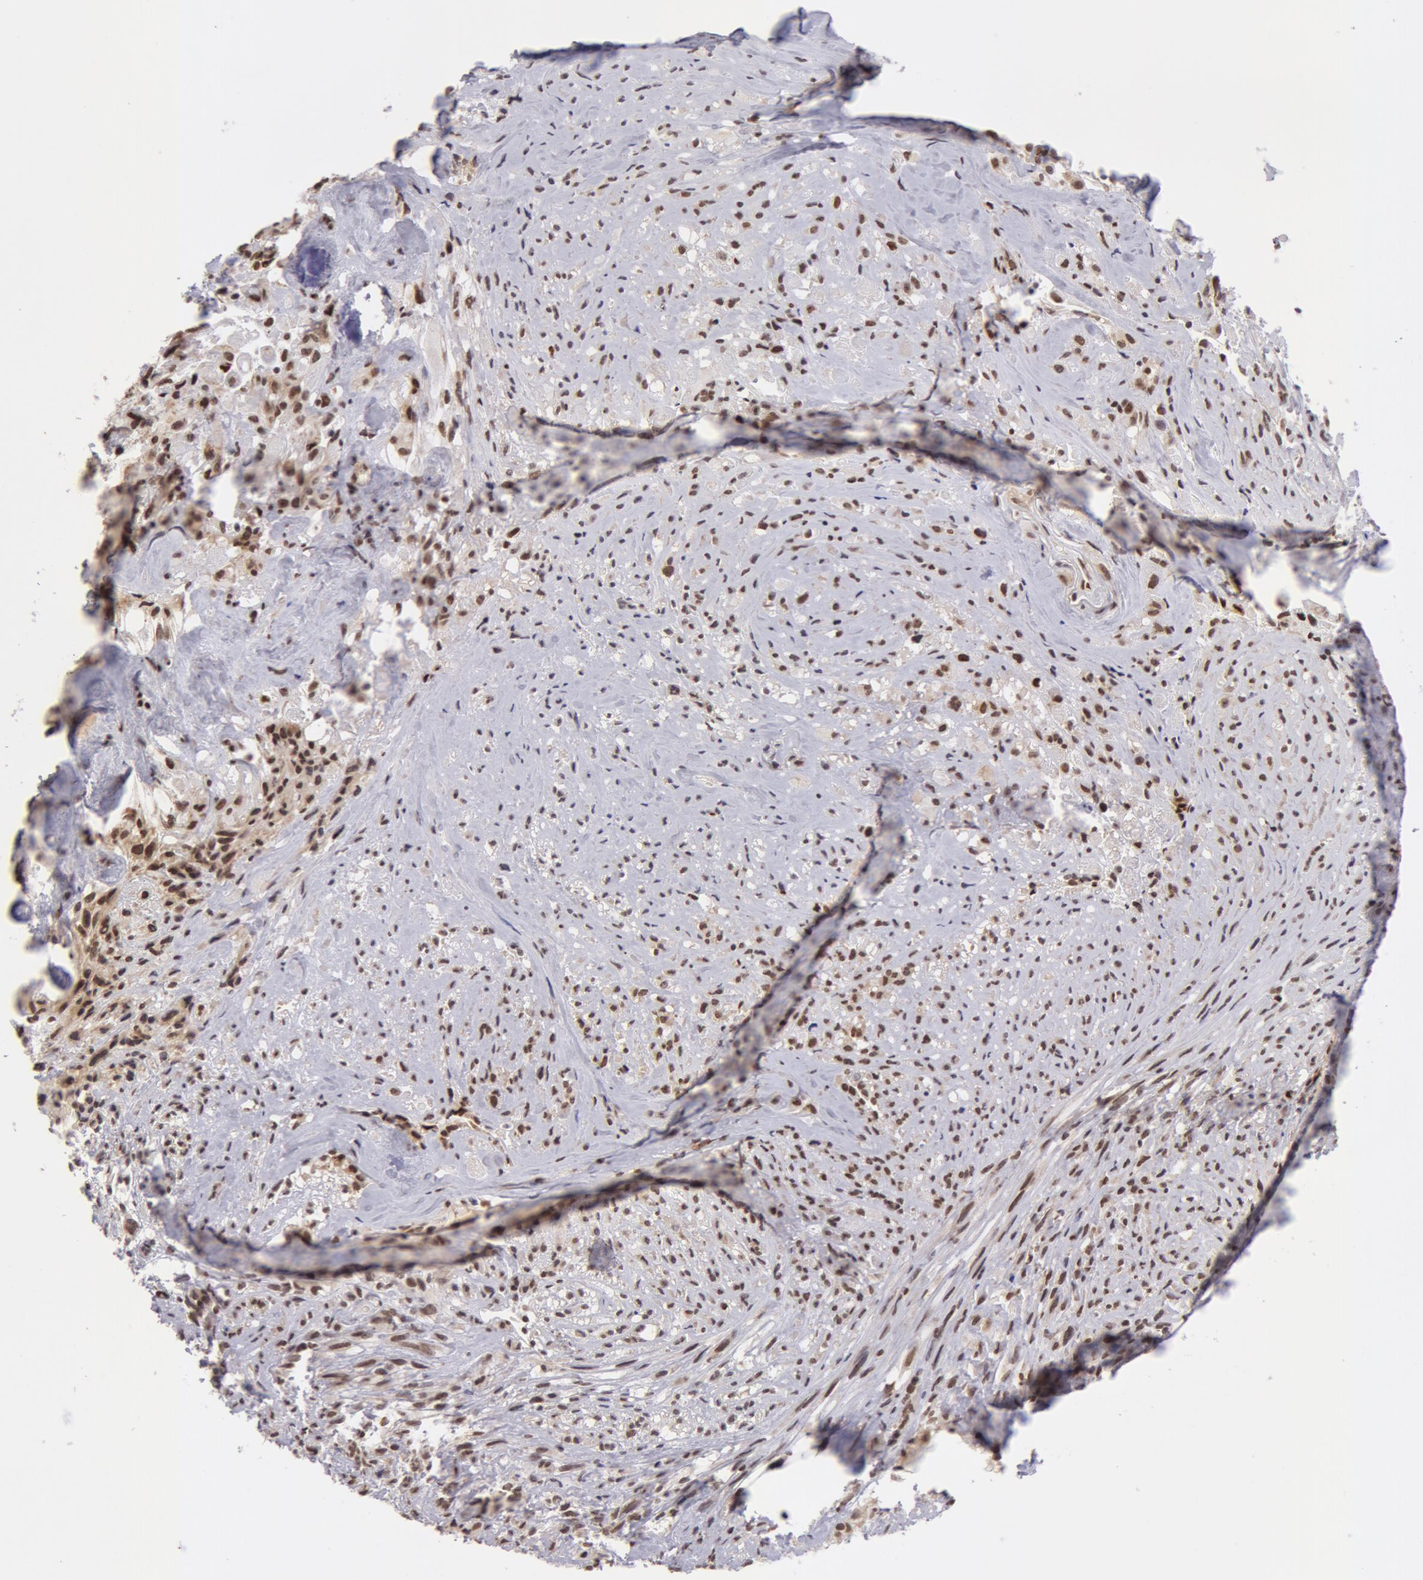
{"staining": {"intensity": "moderate", "quantity": "25%-75%", "location": "nuclear"}, "tissue": "glioma", "cell_type": "Tumor cells", "image_type": "cancer", "snomed": [{"axis": "morphology", "description": "Glioma, malignant, High grade"}, {"axis": "topography", "description": "Brain"}], "caption": "Moderate nuclear protein expression is seen in approximately 25%-75% of tumor cells in glioma.", "gene": "VRTN", "patient": {"sex": "male", "age": 48}}